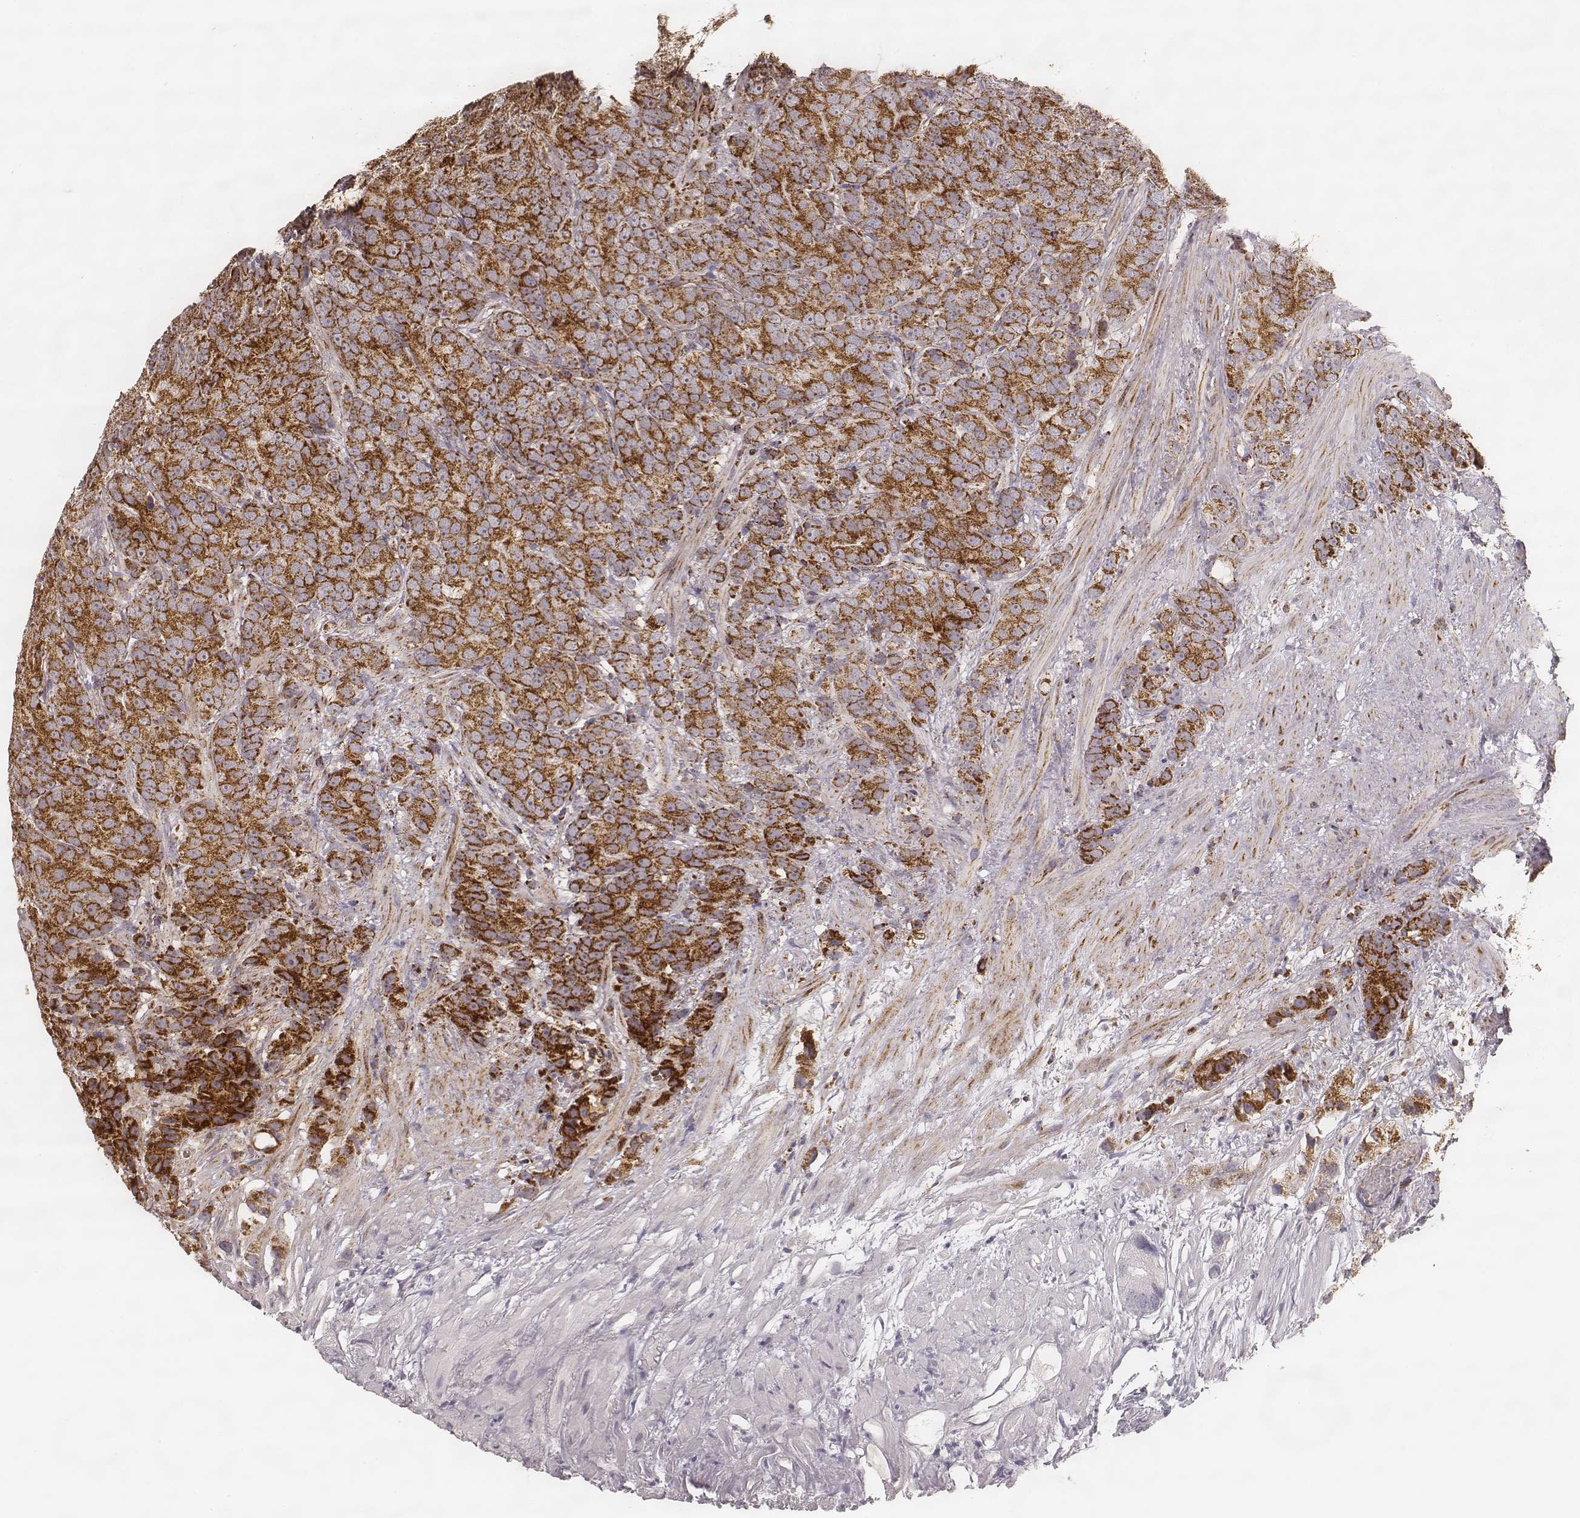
{"staining": {"intensity": "strong", "quantity": ">75%", "location": "cytoplasmic/membranous"}, "tissue": "prostate cancer", "cell_type": "Tumor cells", "image_type": "cancer", "snomed": [{"axis": "morphology", "description": "Adenocarcinoma, High grade"}, {"axis": "topography", "description": "Prostate"}], "caption": "Prostate adenocarcinoma (high-grade) tissue exhibits strong cytoplasmic/membranous expression in approximately >75% of tumor cells, visualized by immunohistochemistry.", "gene": "CS", "patient": {"sex": "male", "age": 90}}